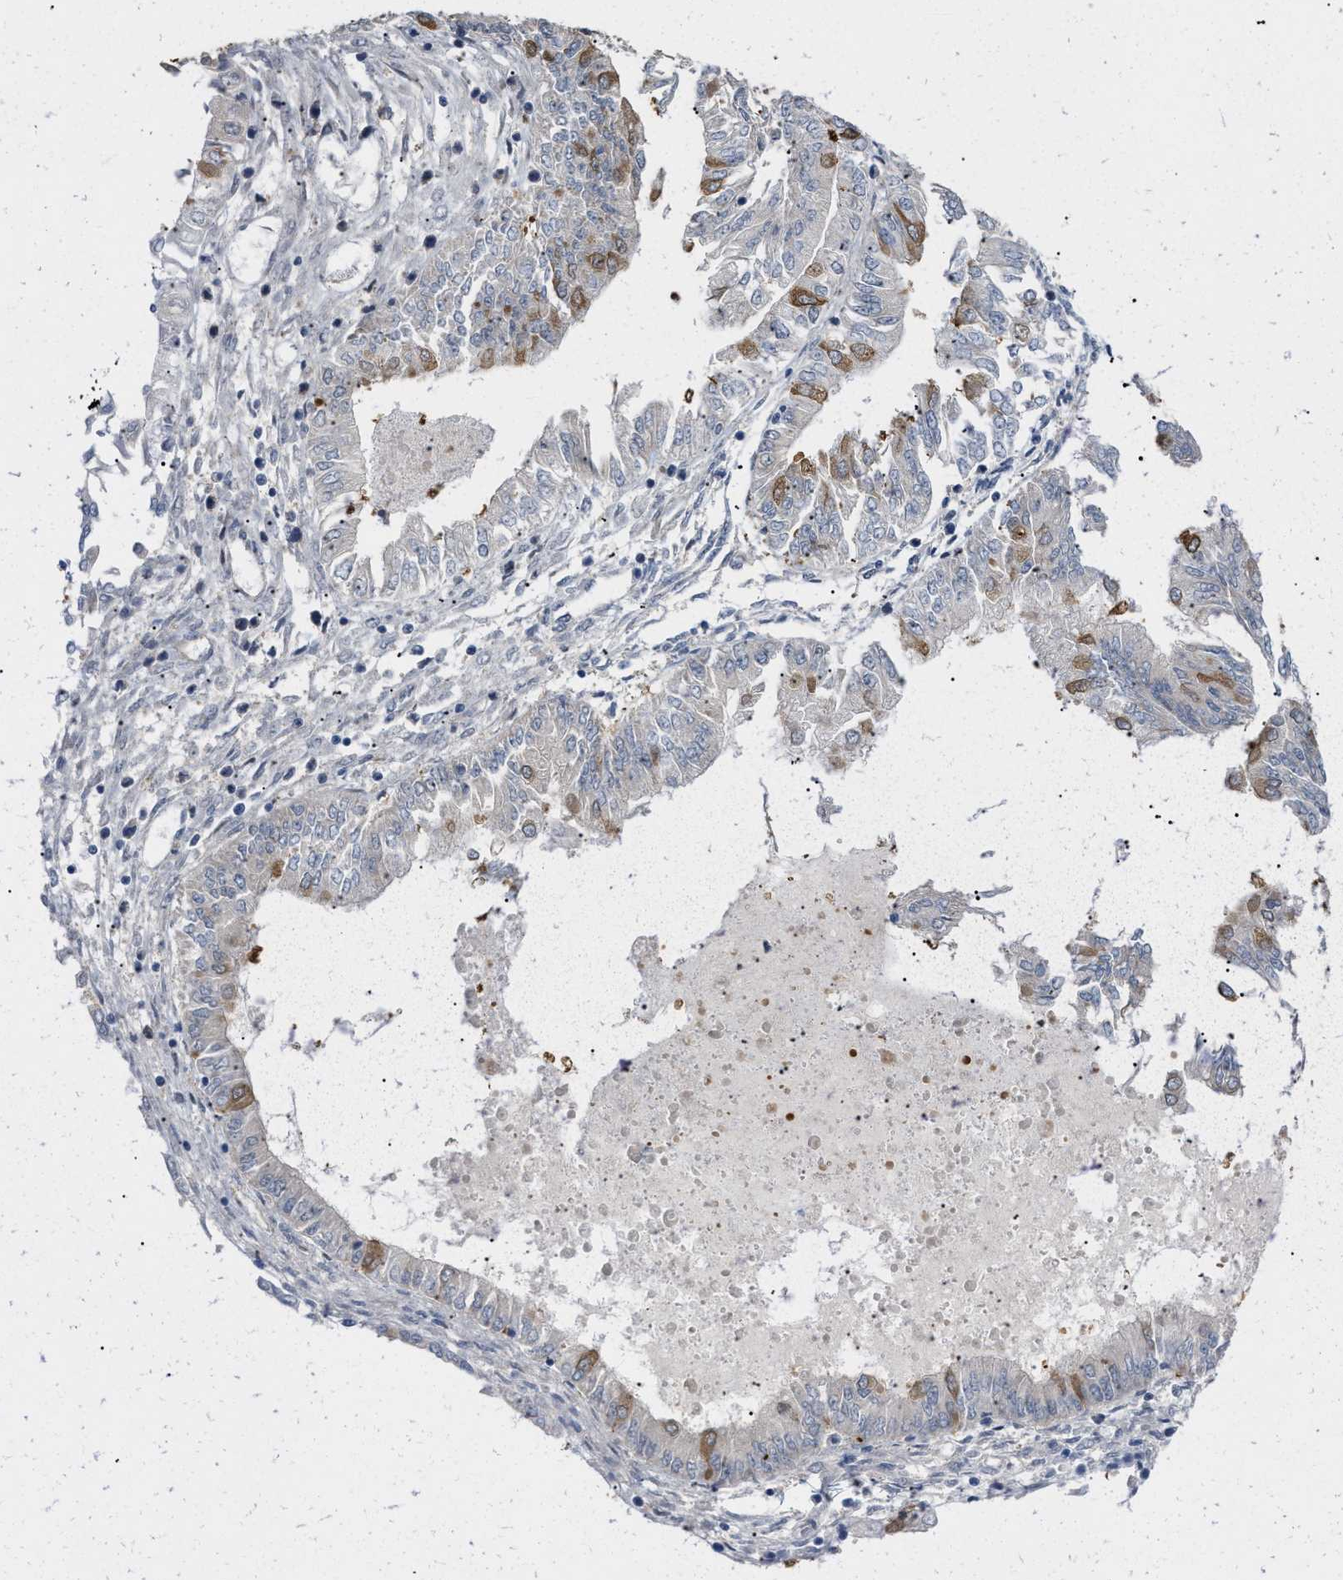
{"staining": {"intensity": "moderate", "quantity": "<25%", "location": "cytoplasmic/membranous"}, "tissue": "endometrial cancer", "cell_type": "Tumor cells", "image_type": "cancer", "snomed": [{"axis": "morphology", "description": "Adenocarcinoma, NOS"}, {"axis": "topography", "description": "Endometrium"}], "caption": "A high-resolution micrograph shows IHC staining of adenocarcinoma (endometrial), which reveals moderate cytoplasmic/membranous positivity in approximately <25% of tumor cells. Nuclei are stained in blue.", "gene": "CSNK1A1", "patient": {"sex": "female", "age": 53}}